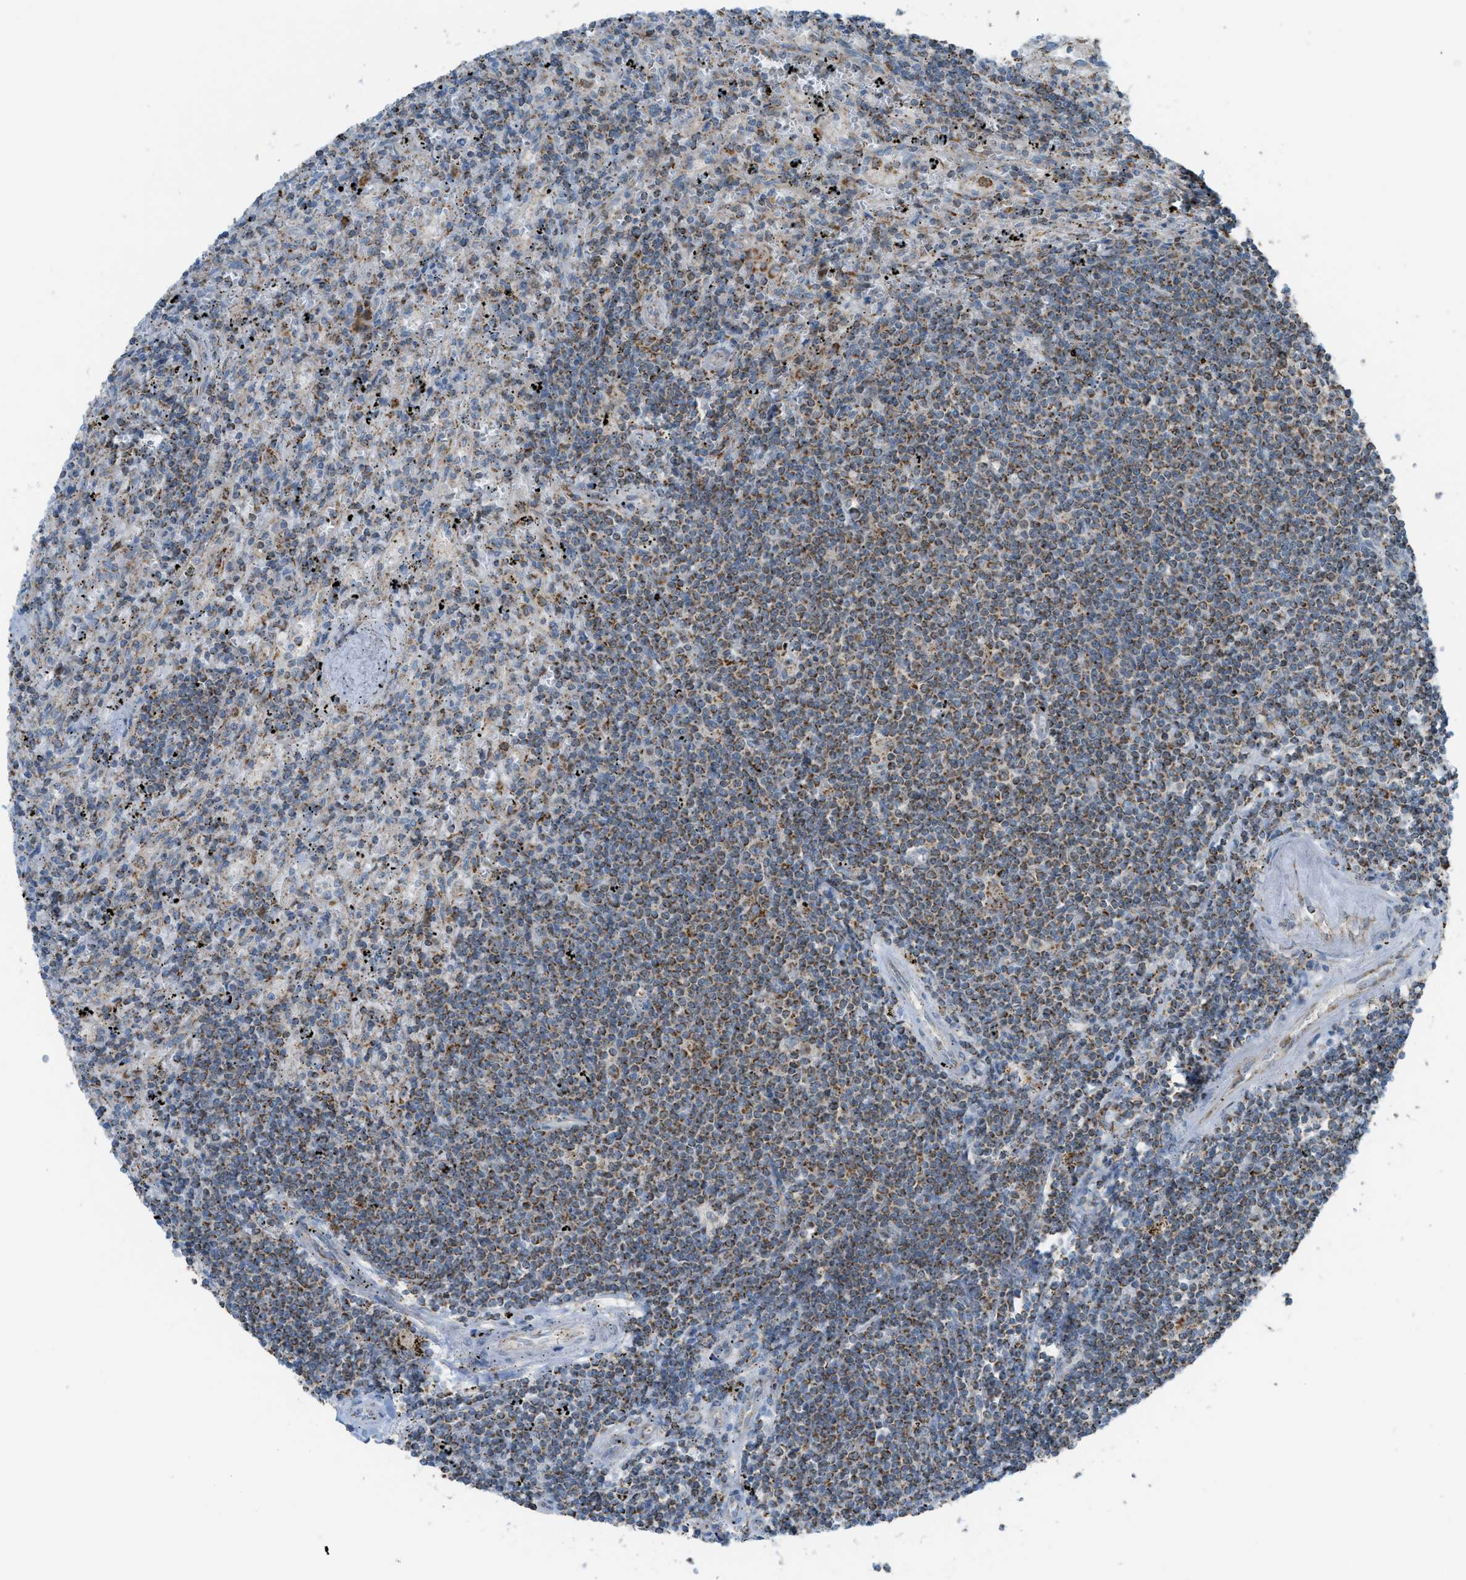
{"staining": {"intensity": "weak", "quantity": "25%-75%", "location": "cytoplasmic/membranous"}, "tissue": "lymphoma", "cell_type": "Tumor cells", "image_type": "cancer", "snomed": [{"axis": "morphology", "description": "Malignant lymphoma, non-Hodgkin's type, Low grade"}, {"axis": "topography", "description": "Spleen"}], "caption": "DAB immunohistochemical staining of human low-grade malignant lymphoma, non-Hodgkin's type shows weak cytoplasmic/membranous protein expression in about 25%-75% of tumor cells.", "gene": "SRM", "patient": {"sex": "male", "age": 76}}